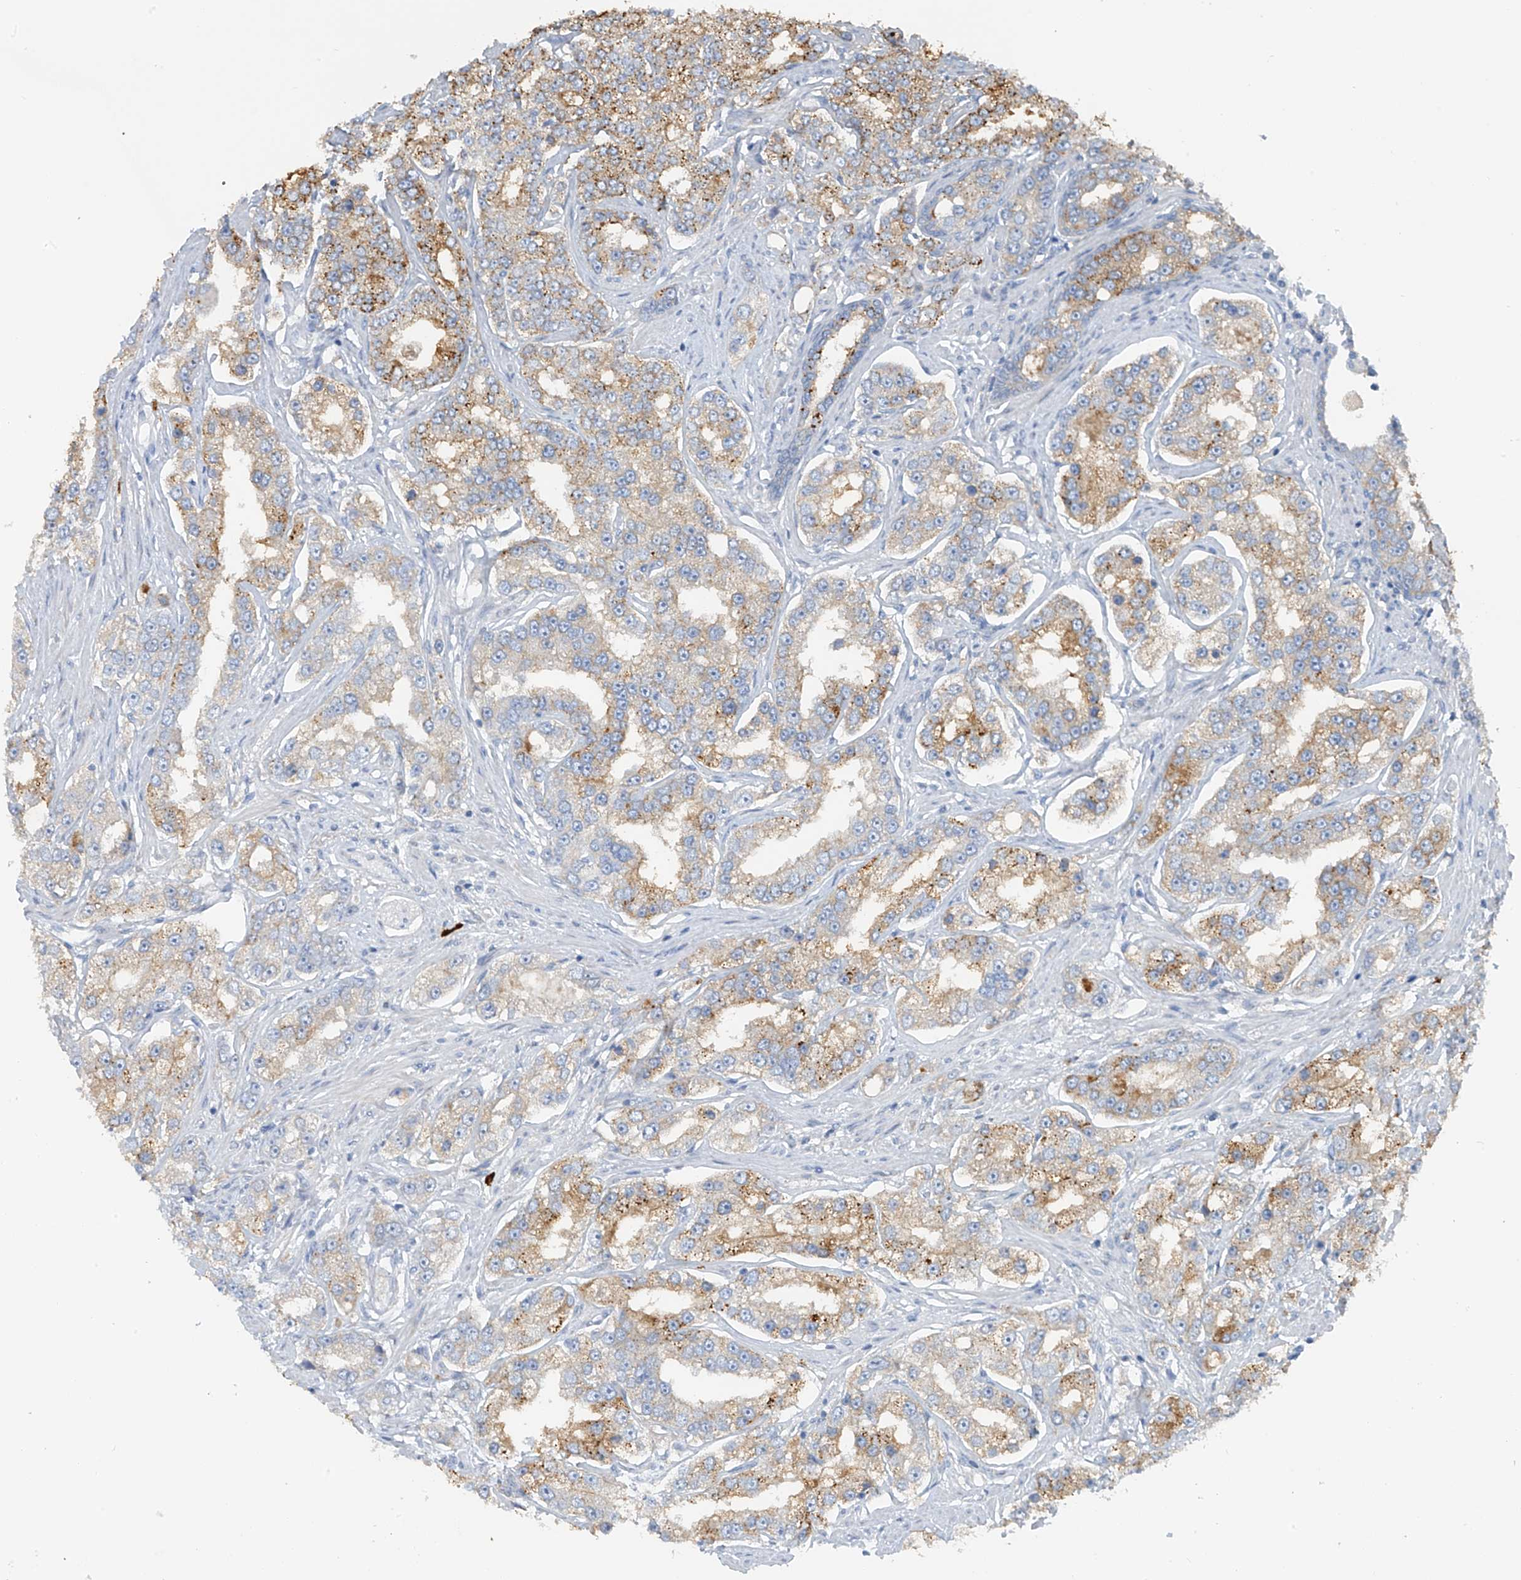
{"staining": {"intensity": "moderate", "quantity": ">75%", "location": "cytoplasmic/membranous"}, "tissue": "prostate cancer", "cell_type": "Tumor cells", "image_type": "cancer", "snomed": [{"axis": "morphology", "description": "Normal tissue, NOS"}, {"axis": "morphology", "description": "Adenocarcinoma, High grade"}, {"axis": "topography", "description": "Prostate"}], "caption": "Moderate cytoplasmic/membranous staining is seen in approximately >75% of tumor cells in prostate cancer (adenocarcinoma (high-grade)). The staining is performed using DAB (3,3'-diaminobenzidine) brown chromogen to label protein expression. The nuclei are counter-stained blue using hematoxylin.", "gene": "POMGNT2", "patient": {"sex": "male", "age": 83}}